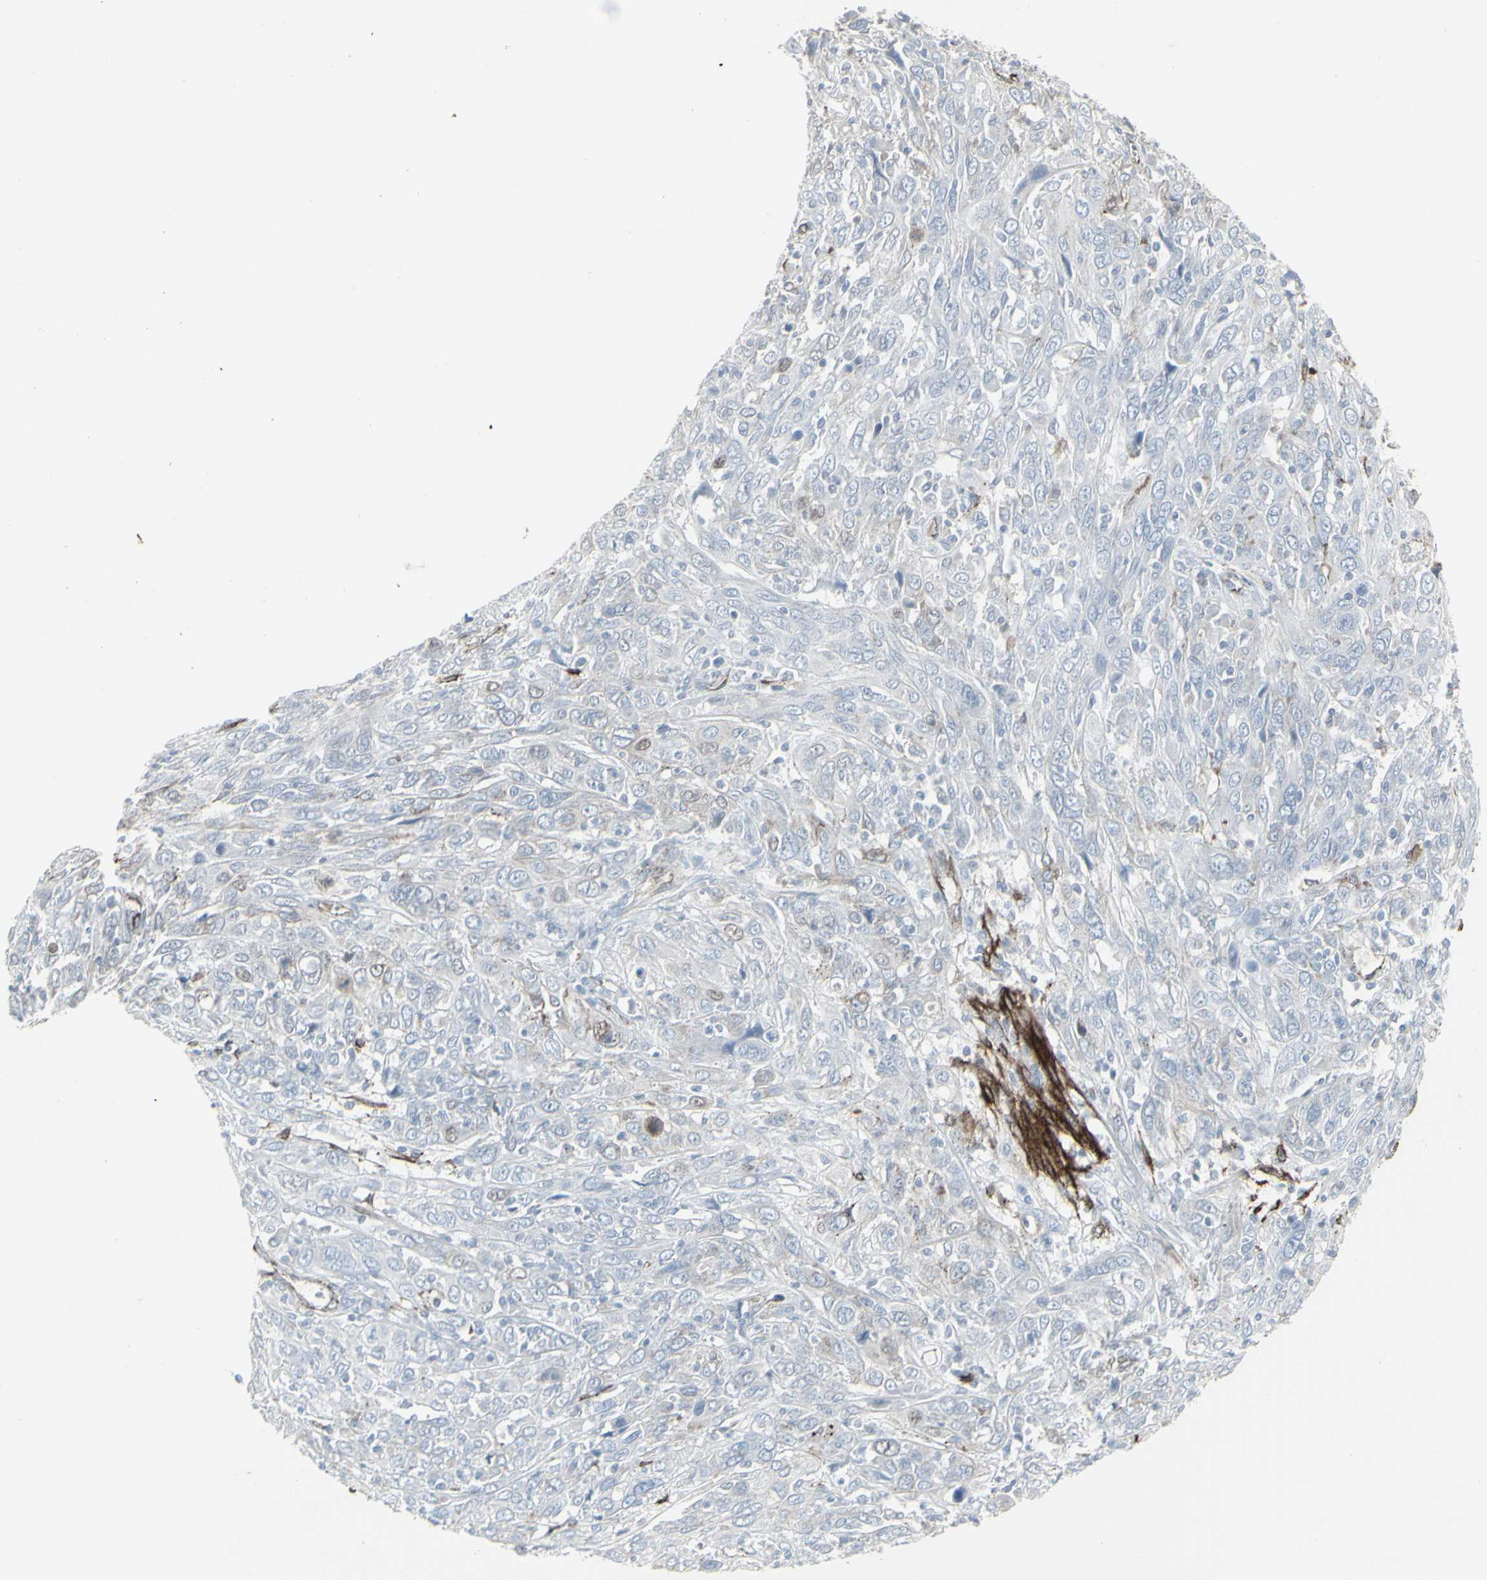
{"staining": {"intensity": "negative", "quantity": "none", "location": "none"}, "tissue": "cervical cancer", "cell_type": "Tumor cells", "image_type": "cancer", "snomed": [{"axis": "morphology", "description": "Squamous cell carcinoma, NOS"}, {"axis": "topography", "description": "Cervix"}], "caption": "High power microscopy micrograph of an immunohistochemistry (IHC) image of squamous cell carcinoma (cervical), revealing no significant staining in tumor cells.", "gene": "GJA1", "patient": {"sex": "female", "age": 46}}